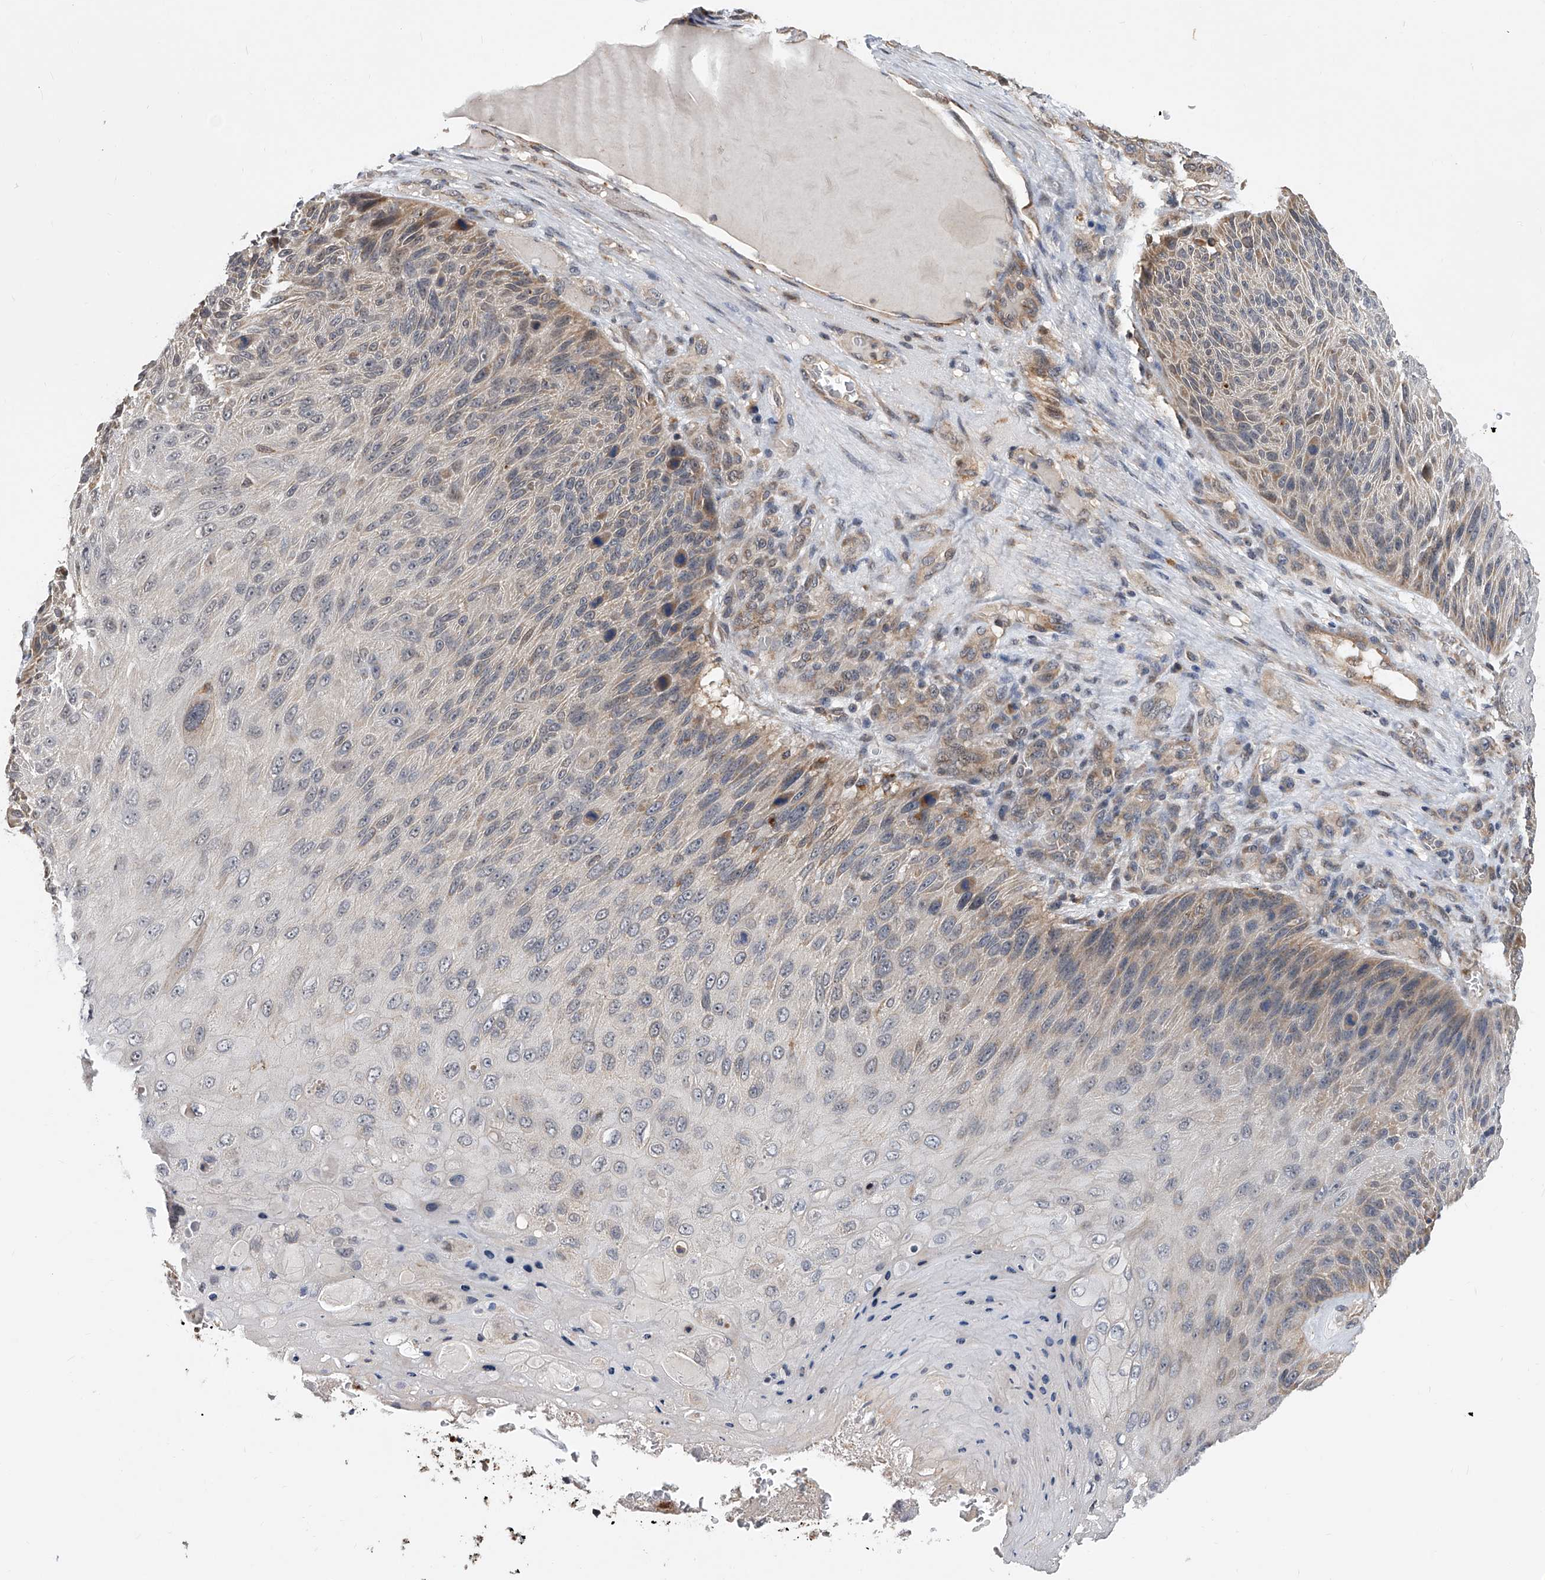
{"staining": {"intensity": "weak", "quantity": "25%-75%", "location": "cytoplasmic/membranous"}, "tissue": "skin cancer", "cell_type": "Tumor cells", "image_type": "cancer", "snomed": [{"axis": "morphology", "description": "Squamous cell carcinoma, NOS"}, {"axis": "topography", "description": "Skin"}], "caption": "Weak cytoplasmic/membranous staining for a protein is present in about 25%-75% of tumor cells of skin cancer using IHC.", "gene": "GMDS", "patient": {"sex": "female", "age": 88}}